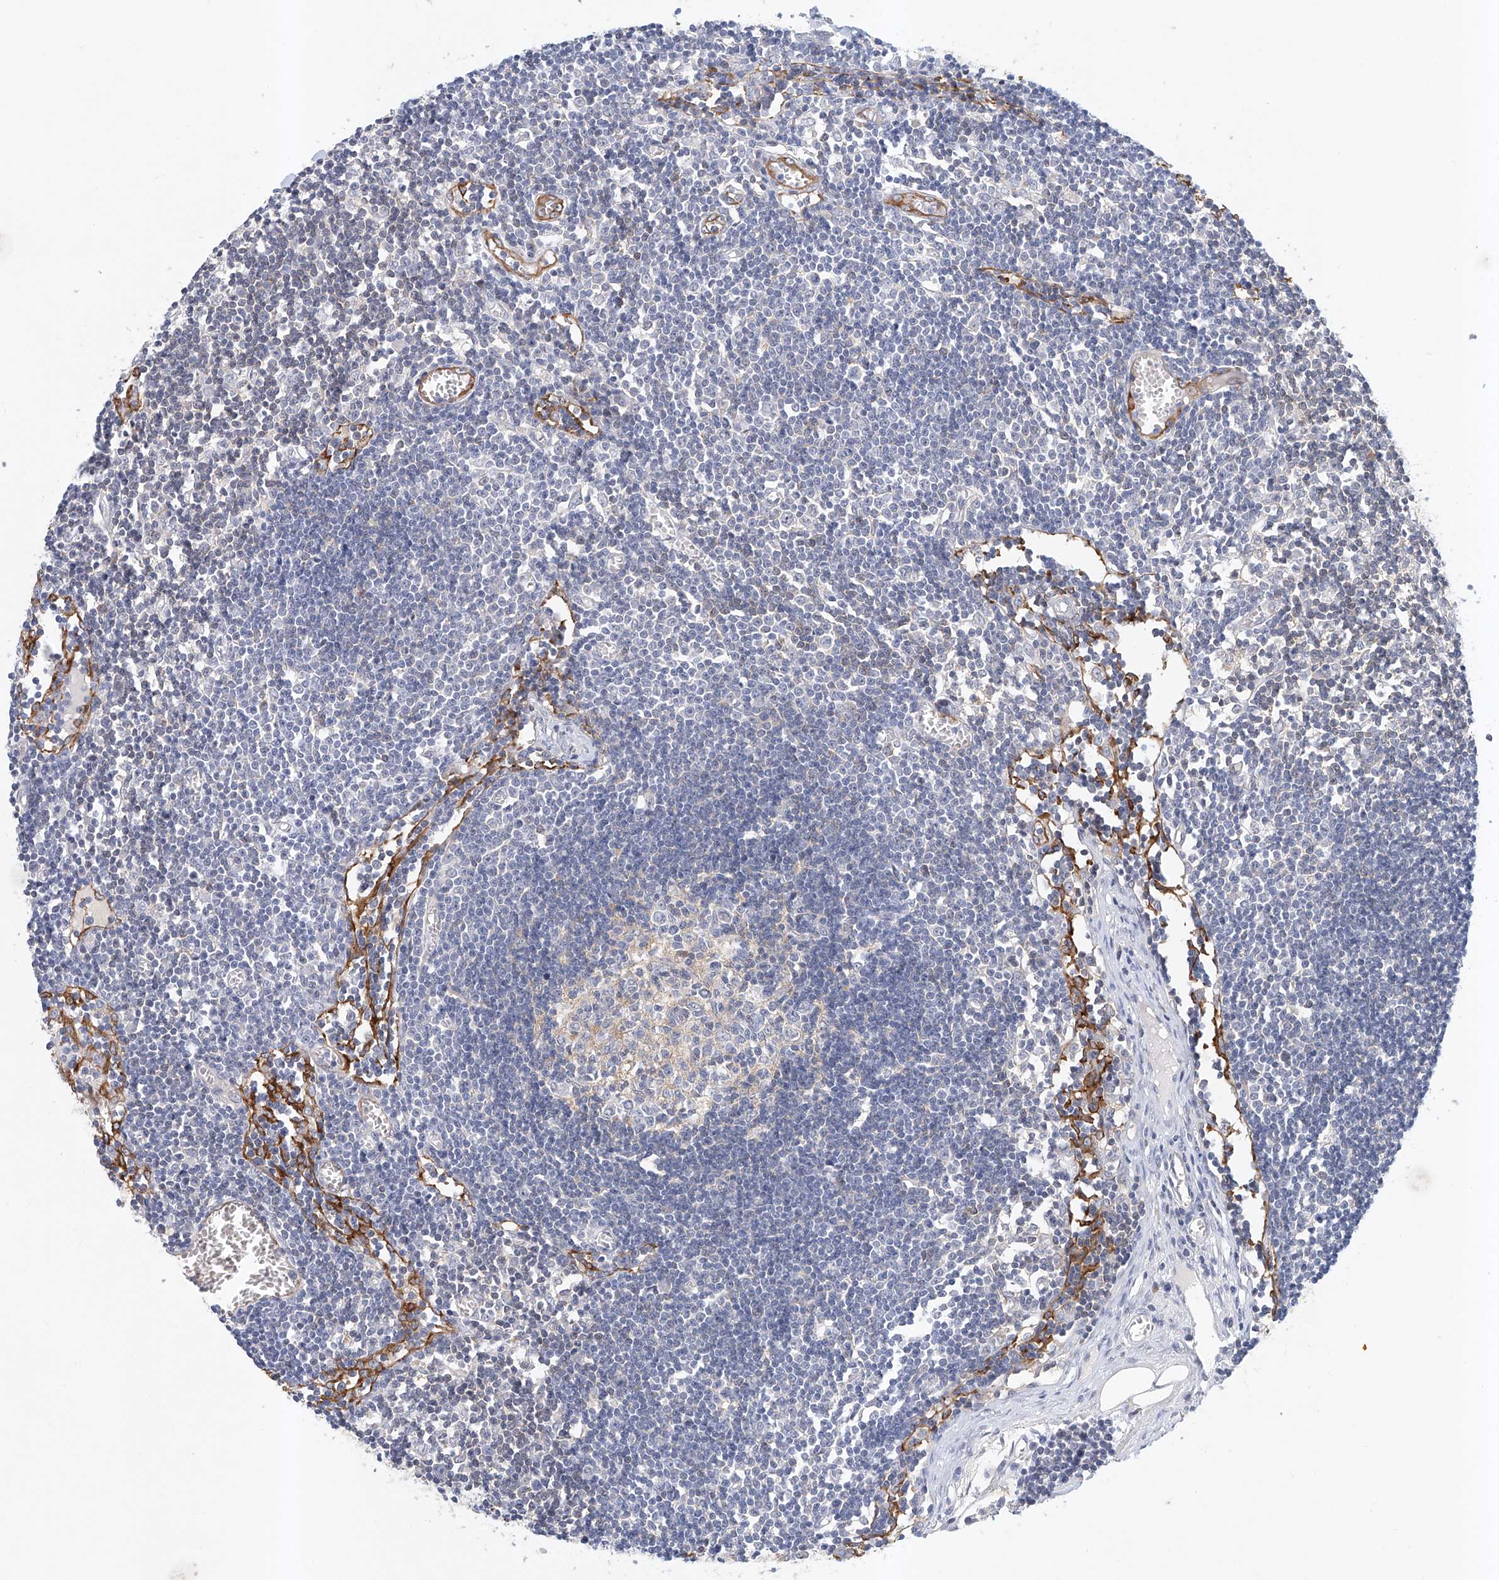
{"staining": {"intensity": "moderate", "quantity": ">75%", "location": "cytoplasmic/membranous"}, "tissue": "lymph node", "cell_type": "Germinal center cells", "image_type": "normal", "snomed": [{"axis": "morphology", "description": "Normal tissue, NOS"}, {"axis": "topography", "description": "Lymph node"}], "caption": "Immunohistochemistry (IHC) micrograph of normal lymph node stained for a protein (brown), which displays medium levels of moderate cytoplasmic/membranous expression in about >75% of germinal center cells.", "gene": "CARMIL1", "patient": {"sex": "female", "age": 11}}